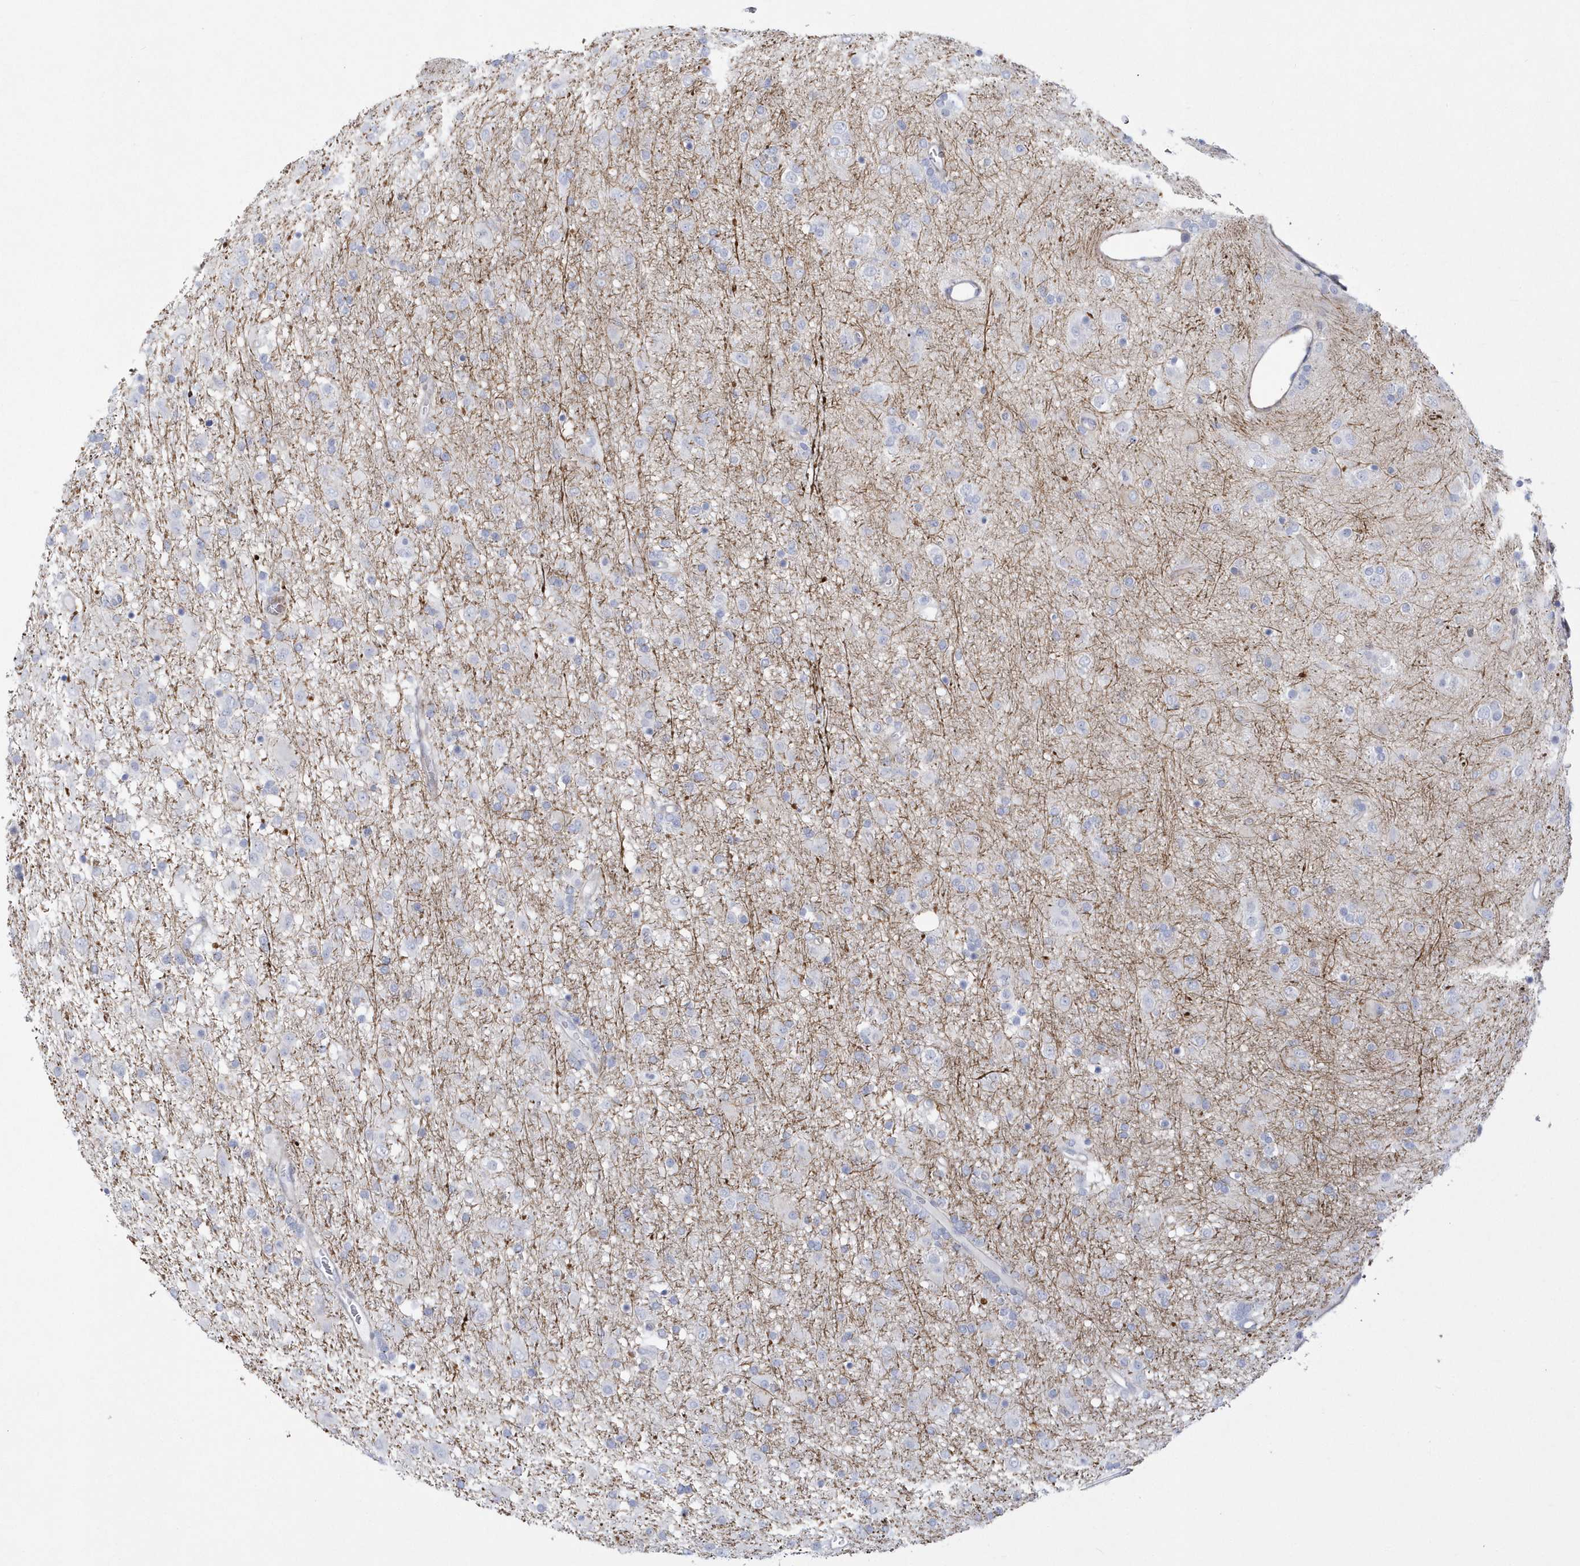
{"staining": {"intensity": "negative", "quantity": "none", "location": "none"}, "tissue": "glioma", "cell_type": "Tumor cells", "image_type": "cancer", "snomed": [{"axis": "morphology", "description": "Glioma, malignant, Low grade"}, {"axis": "topography", "description": "Brain"}], "caption": "A histopathology image of human malignant glioma (low-grade) is negative for staining in tumor cells. (Immunohistochemistry (ihc), brightfield microscopy, high magnification).", "gene": "WDR27", "patient": {"sex": "male", "age": 65}}